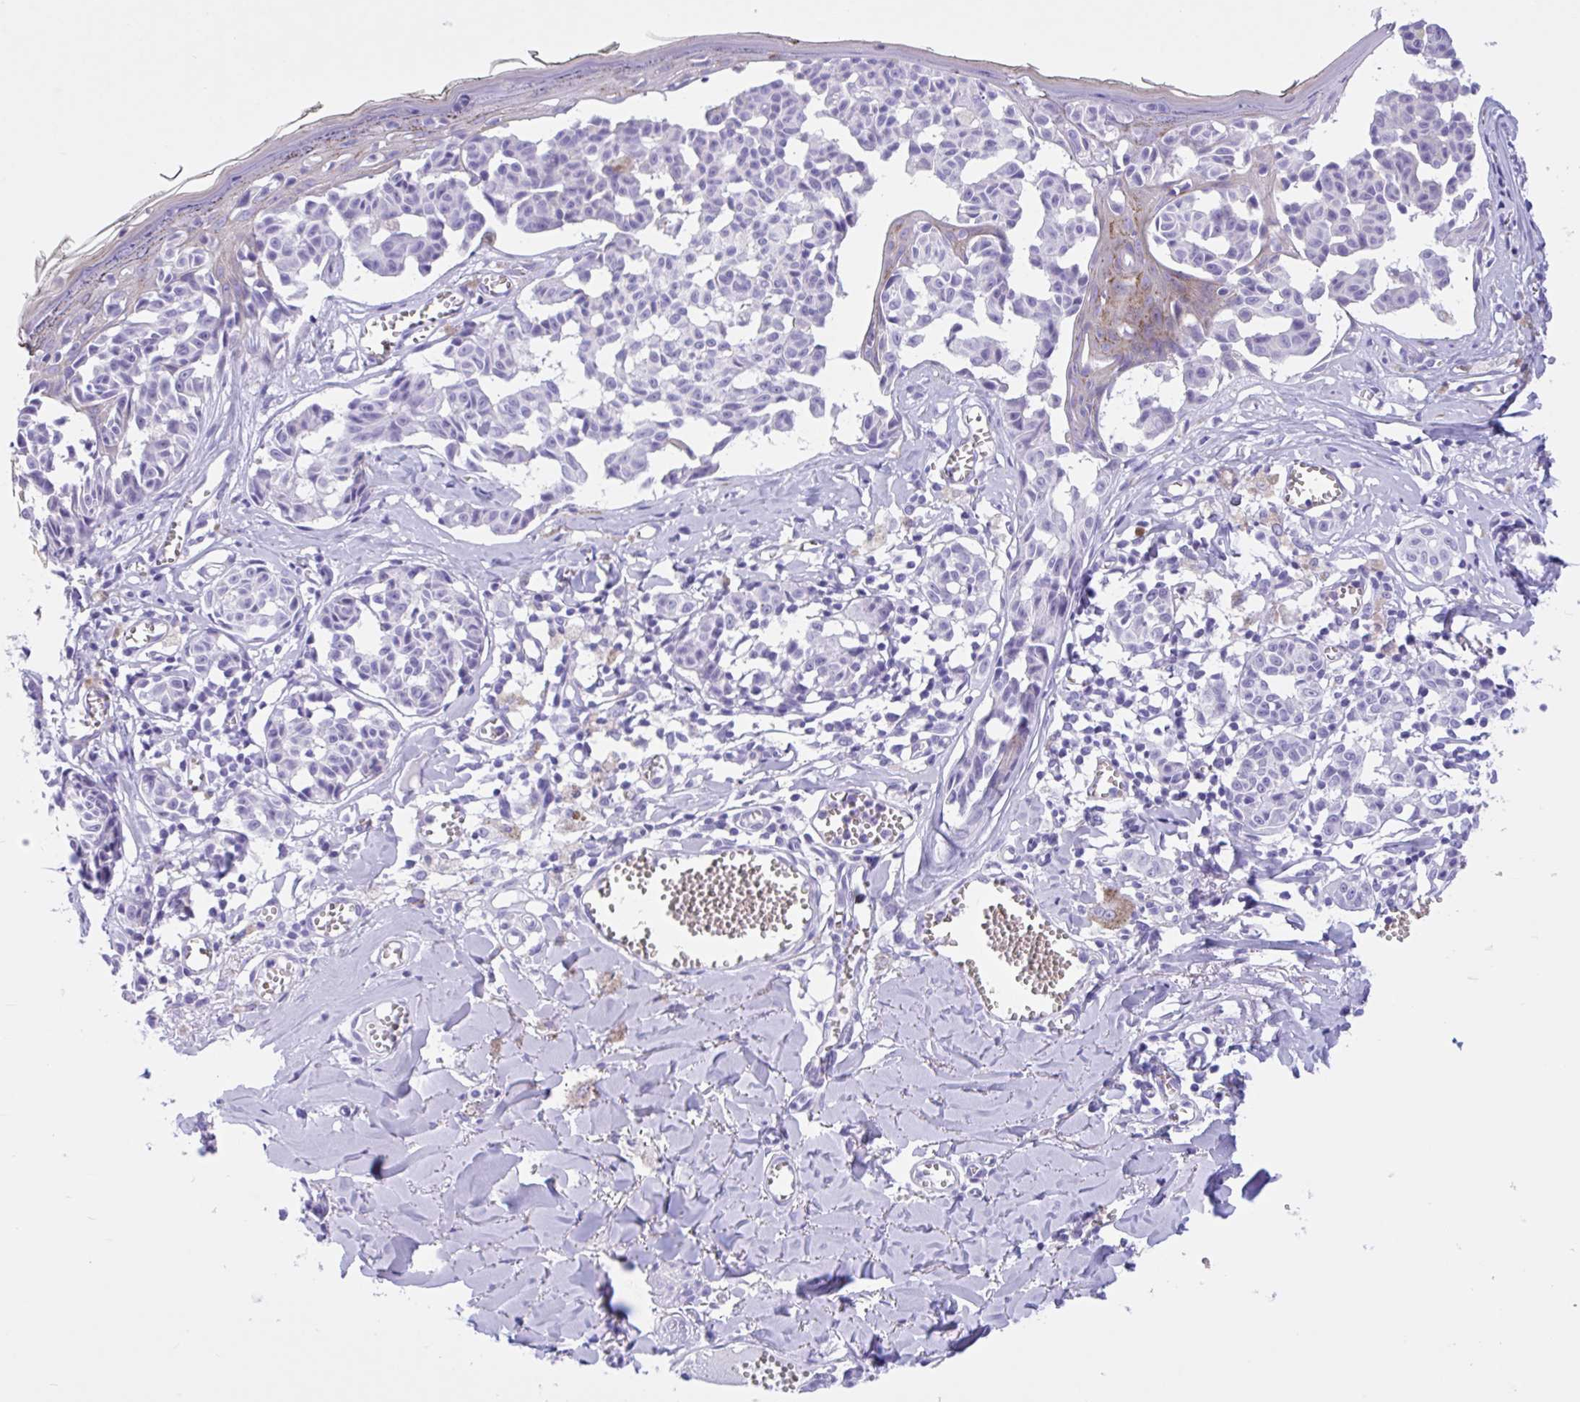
{"staining": {"intensity": "negative", "quantity": "none", "location": "none"}, "tissue": "melanoma", "cell_type": "Tumor cells", "image_type": "cancer", "snomed": [{"axis": "morphology", "description": "Malignant melanoma, NOS"}, {"axis": "topography", "description": "Skin"}], "caption": "Malignant melanoma was stained to show a protein in brown. There is no significant staining in tumor cells.", "gene": "TMEM79", "patient": {"sex": "female", "age": 43}}